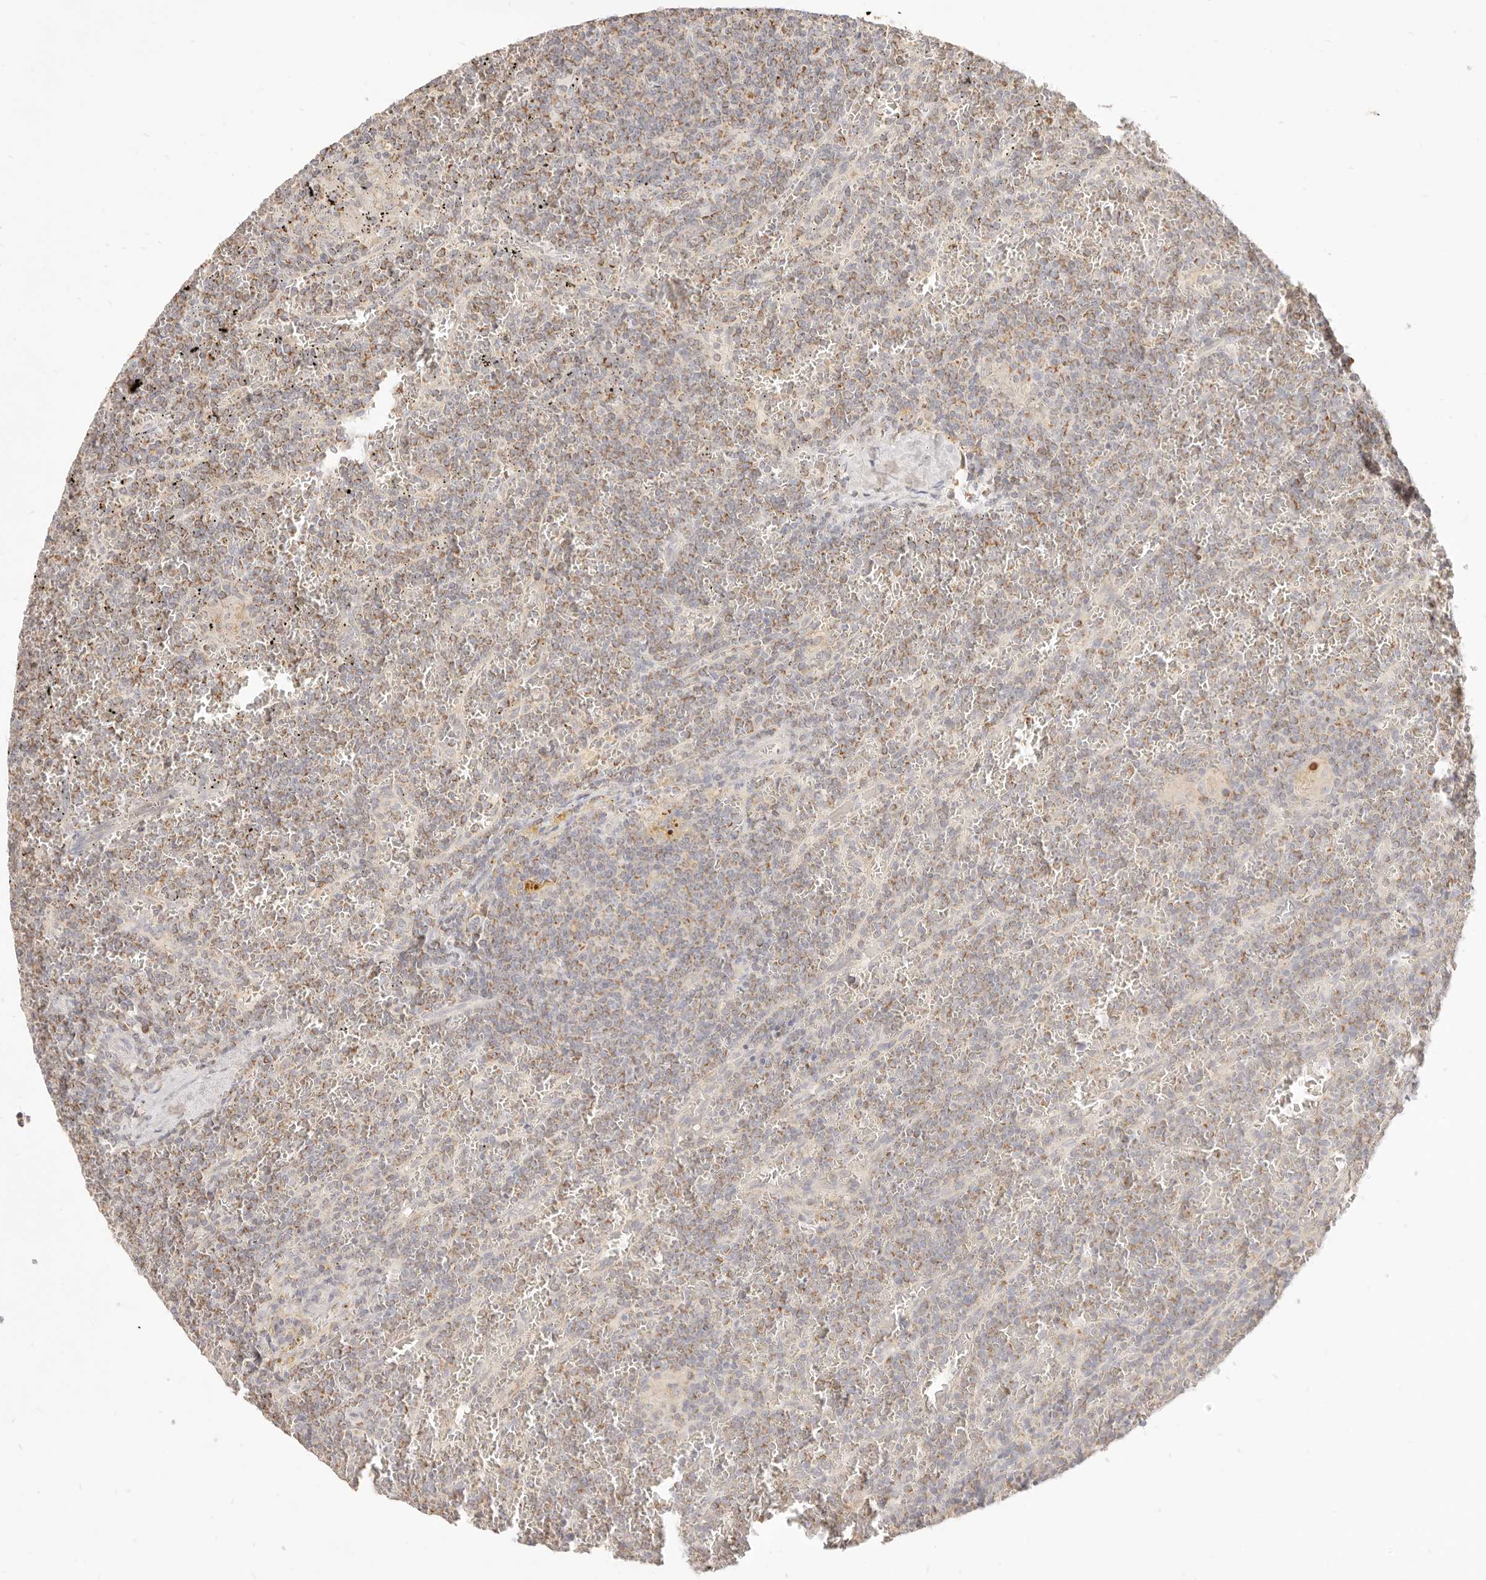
{"staining": {"intensity": "moderate", "quantity": "25%-75%", "location": "cytoplasmic/membranous"}, "tissue": "lymphoma", "cell_type": "Tumor cells", "image_type": "cancer", "snomed": [{"axis": "morphology", "description": "Malignant lymphoma, non-Hodgkin's type, Low grade"}, {"axis": "topography", "description": "Spleen"}], "caption": "Immunohistochemistry (IHC) micrograph of human lymphoma stained for a protein (brown), which displays medium levels of moderate cytoplasmic/membranous staining in about 25%-75% of tumor cells.", "gene": "CPLANE2", "patient": {"sex": "female", "age": 19}}